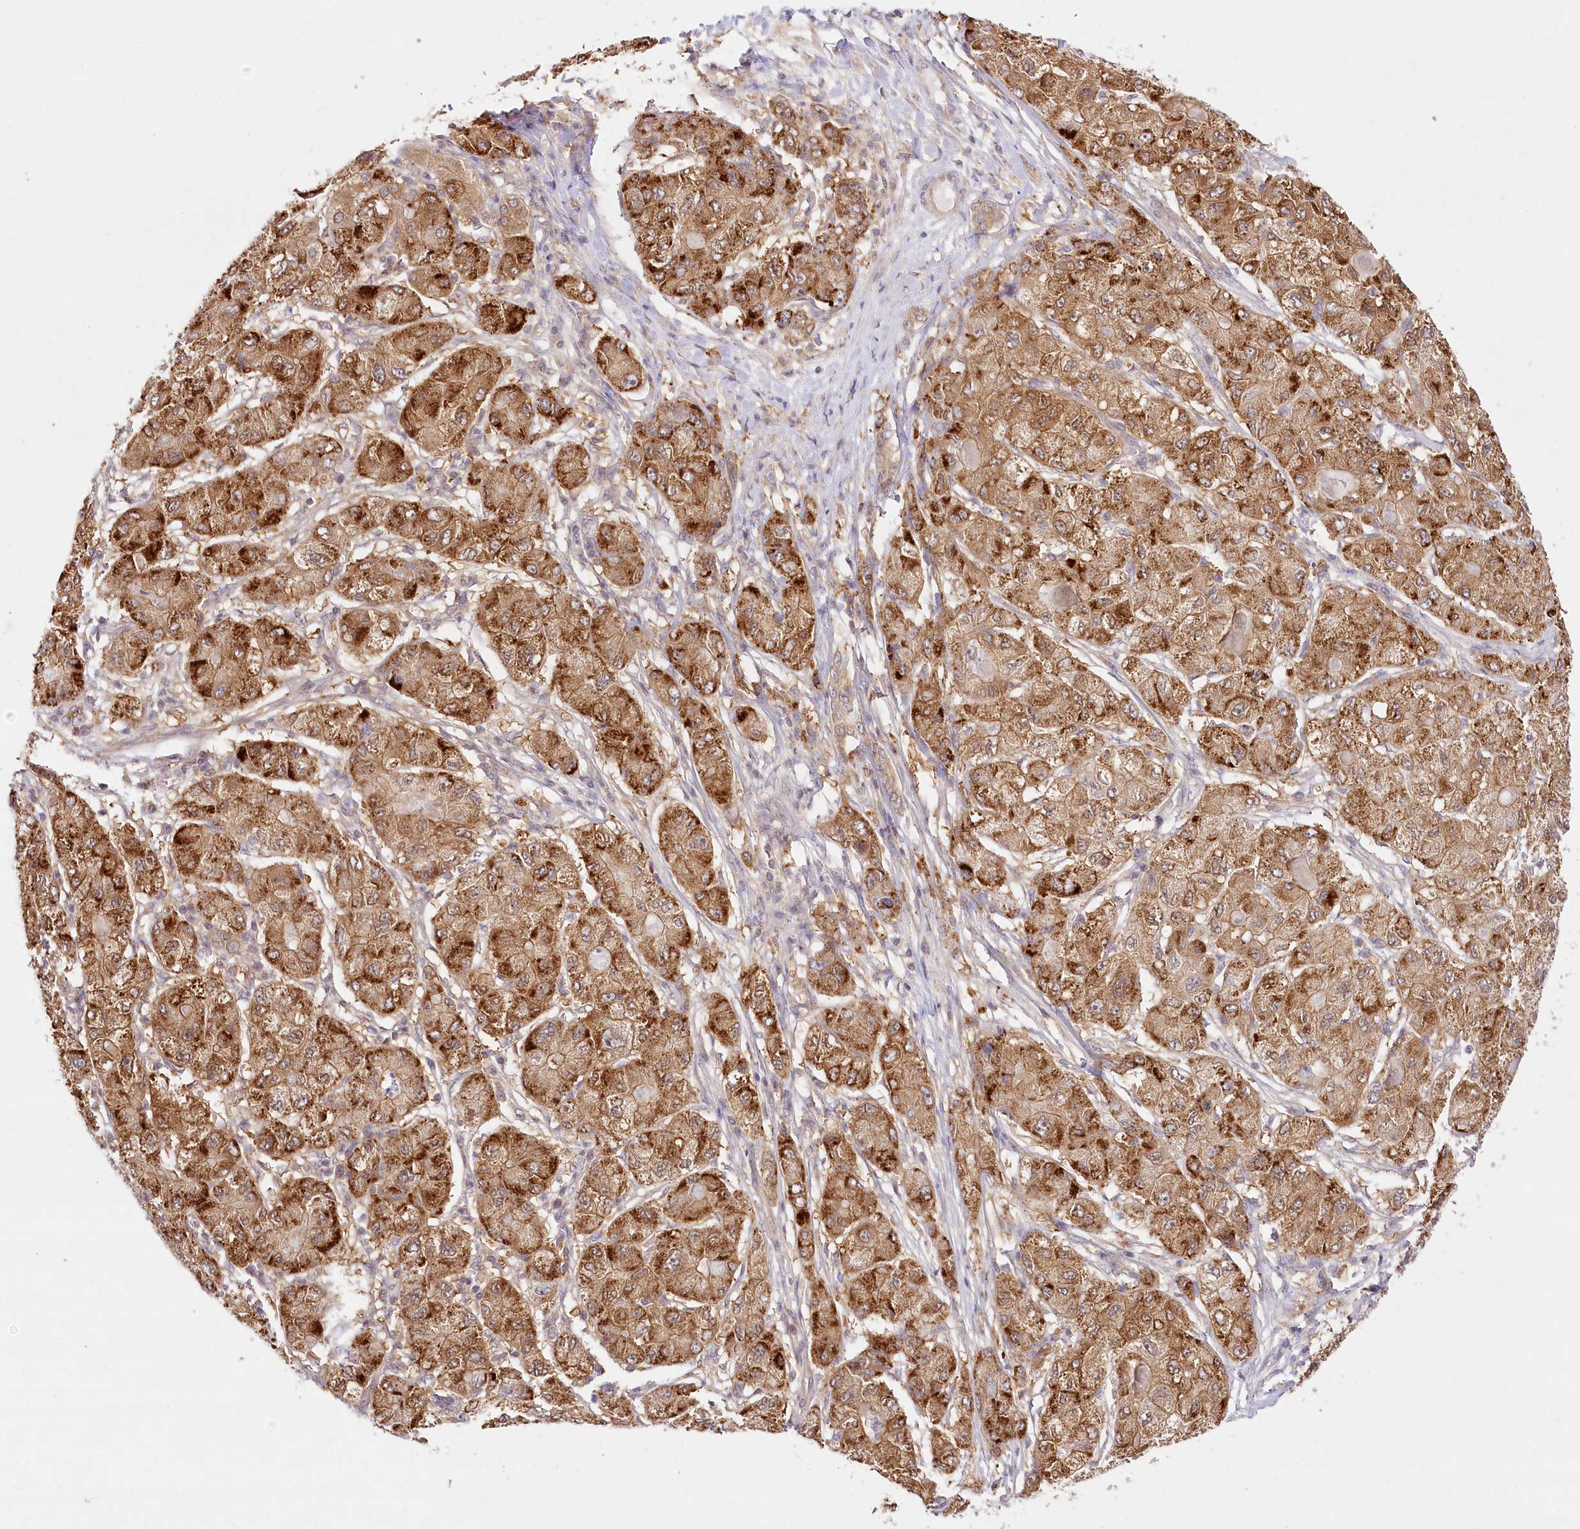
{"staining": {"intensity": "strong", "quantity": ">75%", "location": "cytoplasmic/membranous"}, "tissue": "liver cancer", "cell_type": "Tumor cells", "image_type": "cancer", "snomed": [{"axis": "morphology", "description": "Carcinoma, Hepatocellular, NOS"}, {"axis": "topography", "description": "Liver"}], "caption": "Protein expression by IHC demonstrates strong cytoplasmic/membranous positivity in approximately >75% of tumor cells in hepatocellular carcinoma (liver). The staining is performed using DAB (3,3'-diaminobenzidine) brown chromogen to label protein expression. The nuclei are counter-stained blue using hematoxylin.", "gene": "INPP4B", "patient": {"sex": "male", "age": 80}}